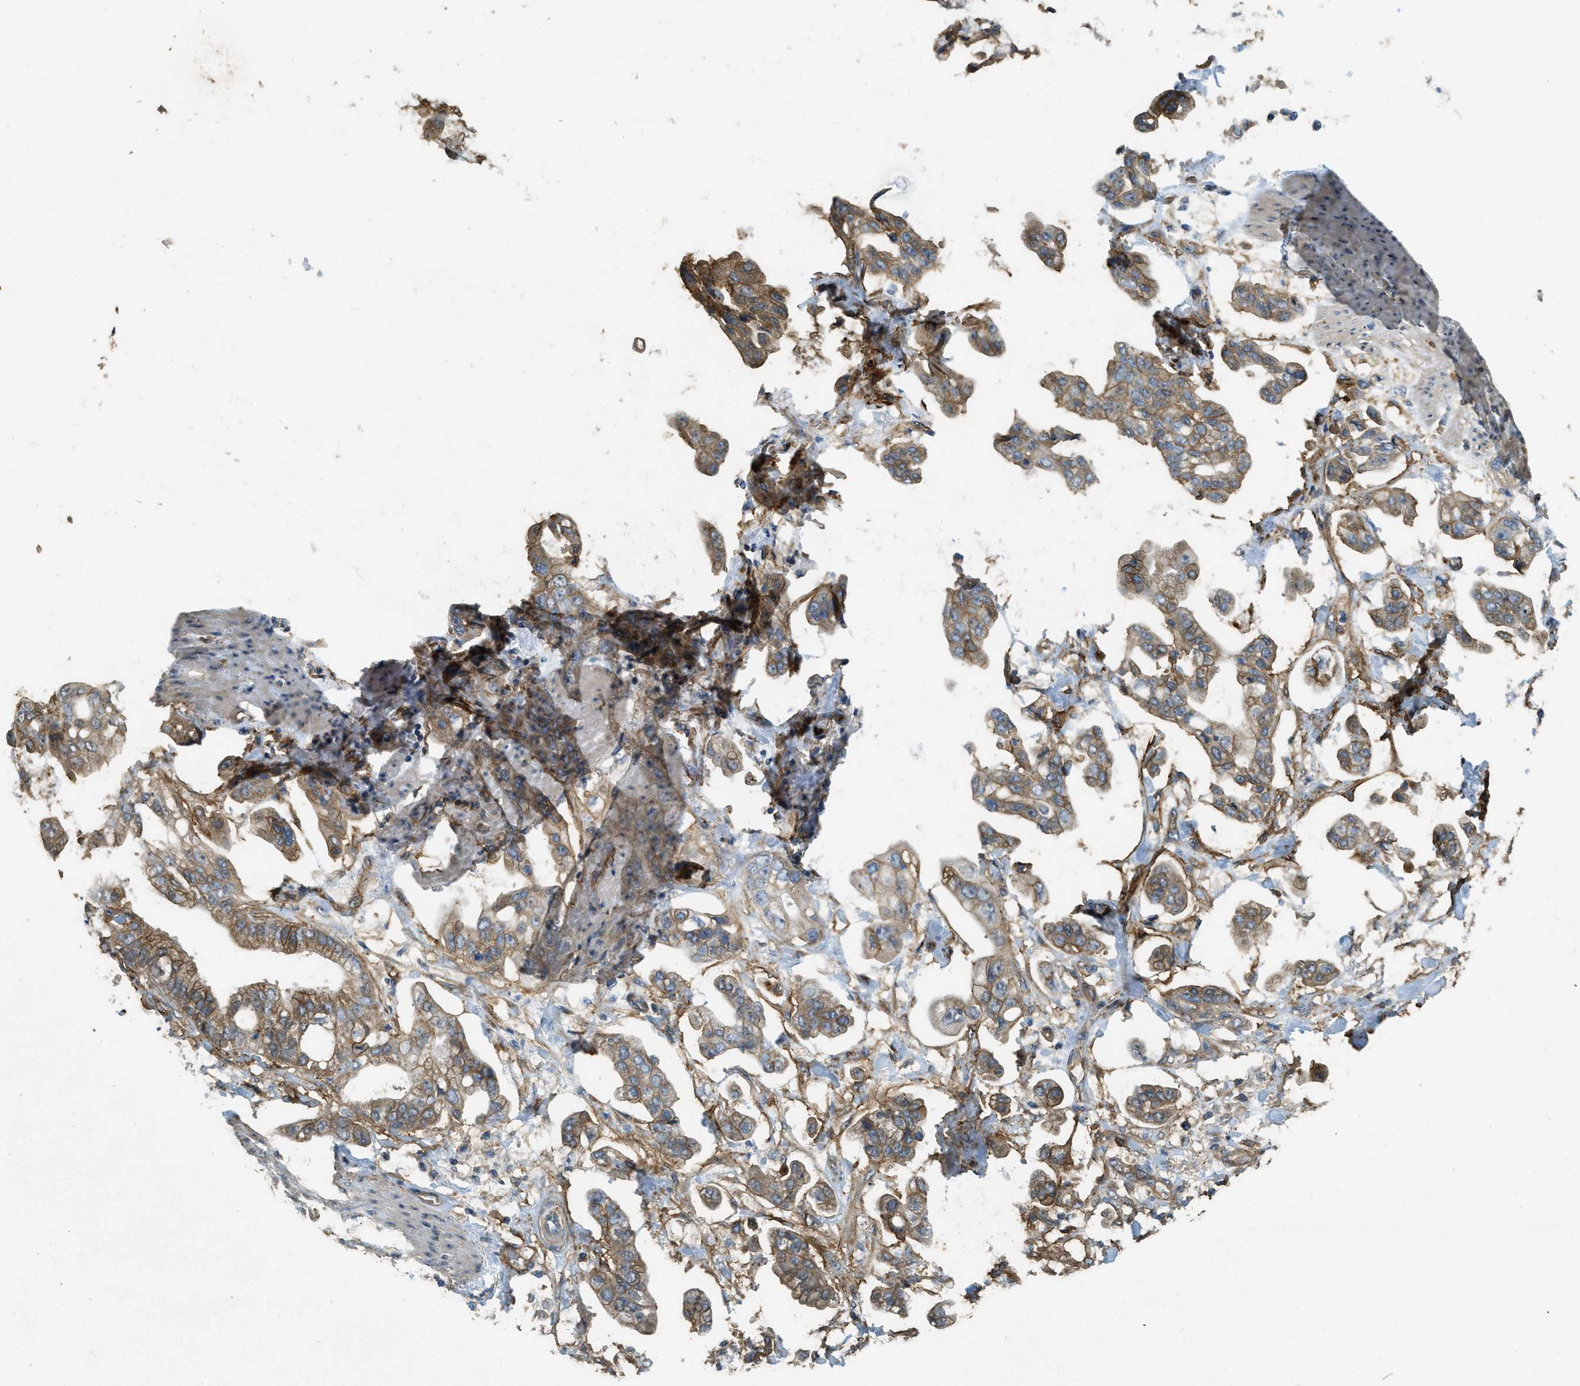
{"staining": {"intensity": "moderate", "quantity": ">75%", "location": "cytoplasmic/membranous"}, "tissue": "stomach cancer", "cell_type": "Tumor cells", "image_type": "cancer", "snomed": [{"axis": "morphology", "description": "Adenocarcinoma, NOS"}, {"axis": "topography", "description": "Stomach"}], "caption": "Immunohistochemistry (IHC) image of neoplastic tissue: human stomach cancer (adenocarcinoma) stained using immunohistochemistry displays medium levels of moderate protein expression localized specifically in the cytoplasmic/membranous of tumor cells, appearing as a cytoplasmic/membranous brown color.", "gene": "CD276", "patient": {"sex": "male", "age": 62}}